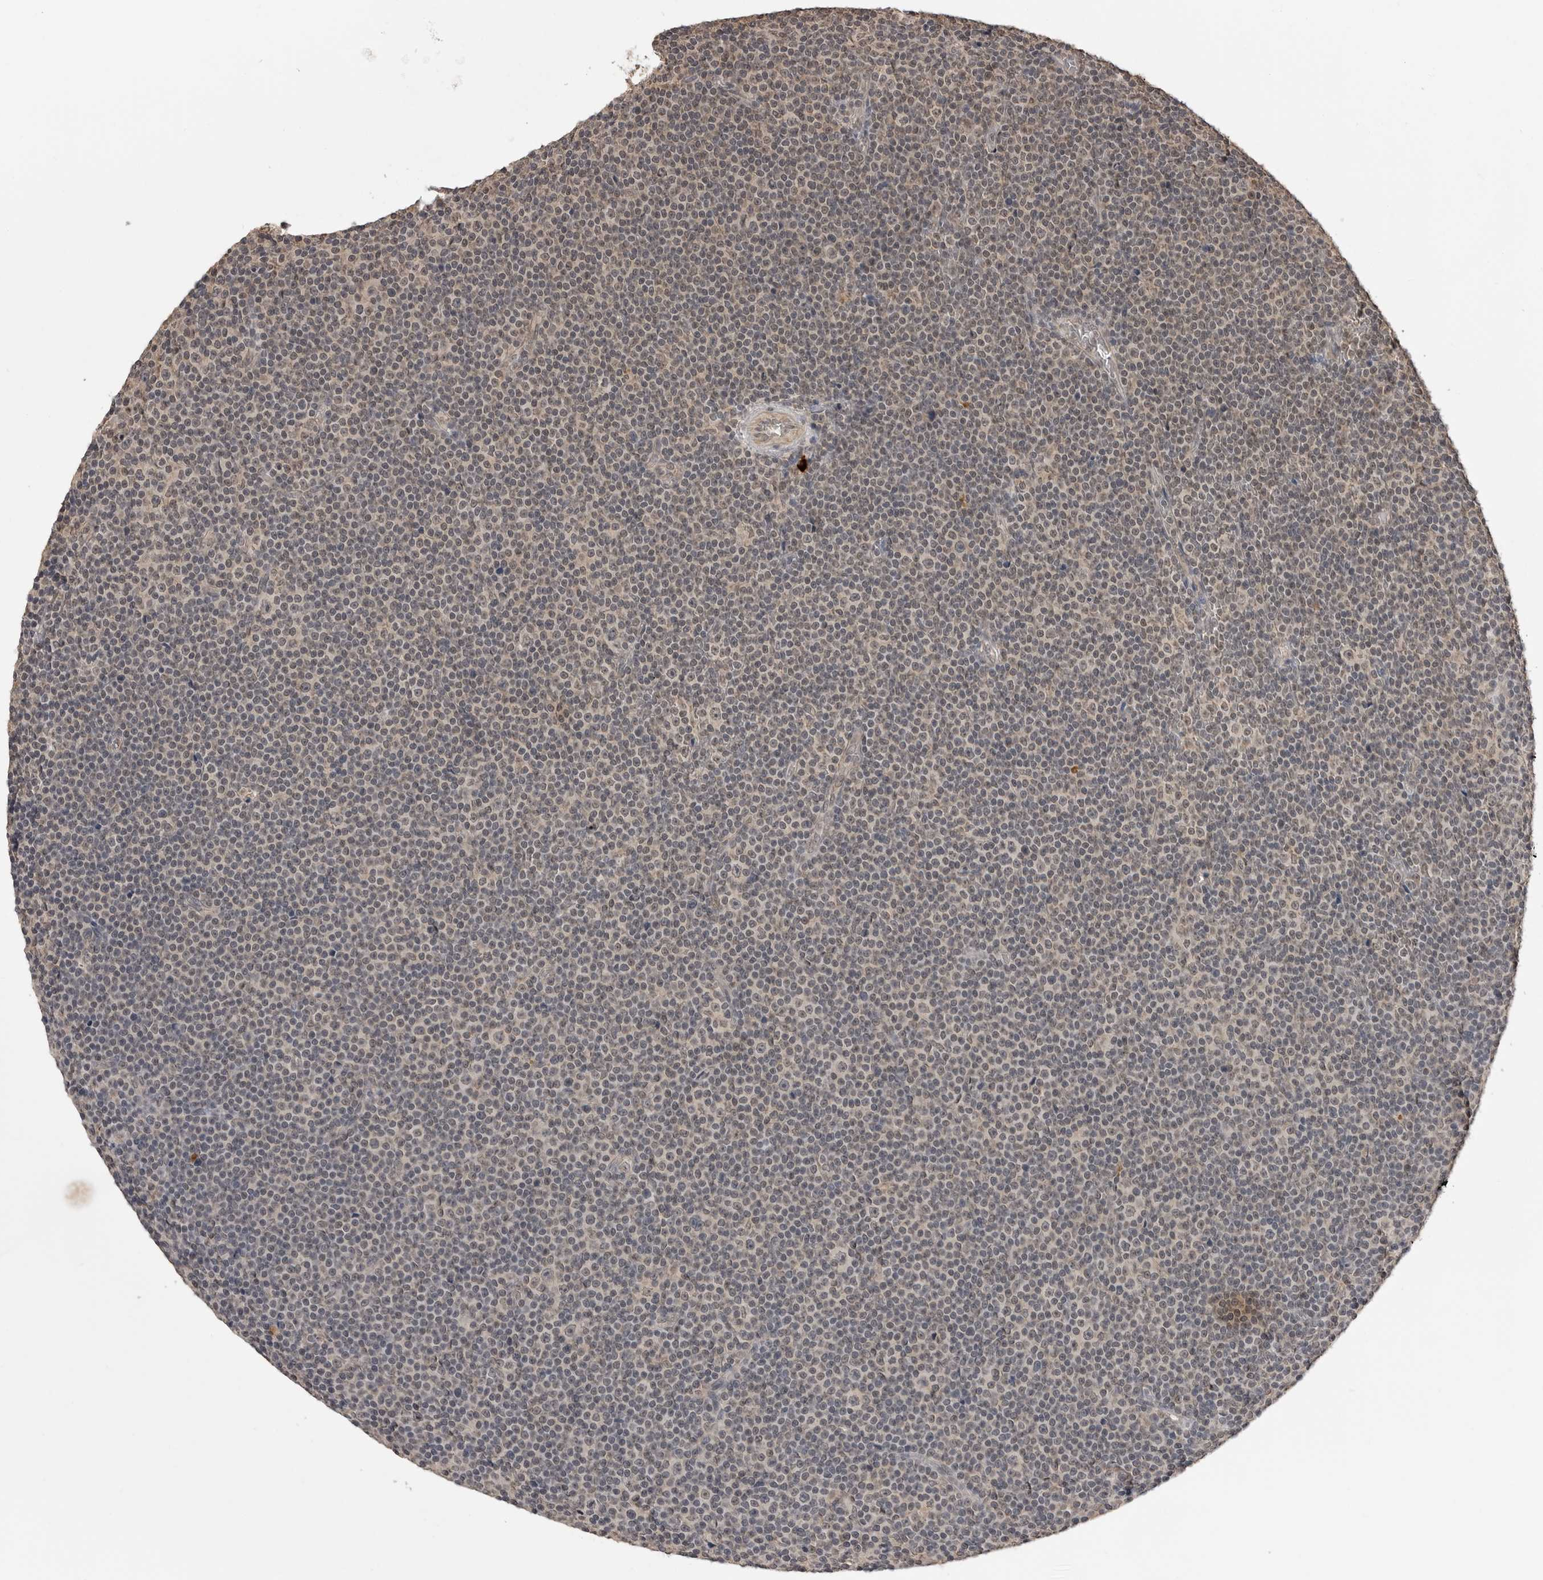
{"staining": {"intensity": "weak", "quantity": "25%-75%", "location": "nuclear"}, "tissue": "lymphoma", "cell_type": "Tumor cells", "image_type": "cancer", "snomed": [{"axis": "morphology", "description": "Malignant lymphoma, non-Hodgkin's type, Low grade"}, {"axis": "topography", "description": "Lymph node"}], "caption": "There is low levels of weak nuclear positivity in tumor cells of malignant lymphoma, non-Hodgkin's type (low-grade), as demonstrated by immunohistochemical staining (brown color).", "gene": "IL24", "patient": {"sex": "female", "age": 67}}